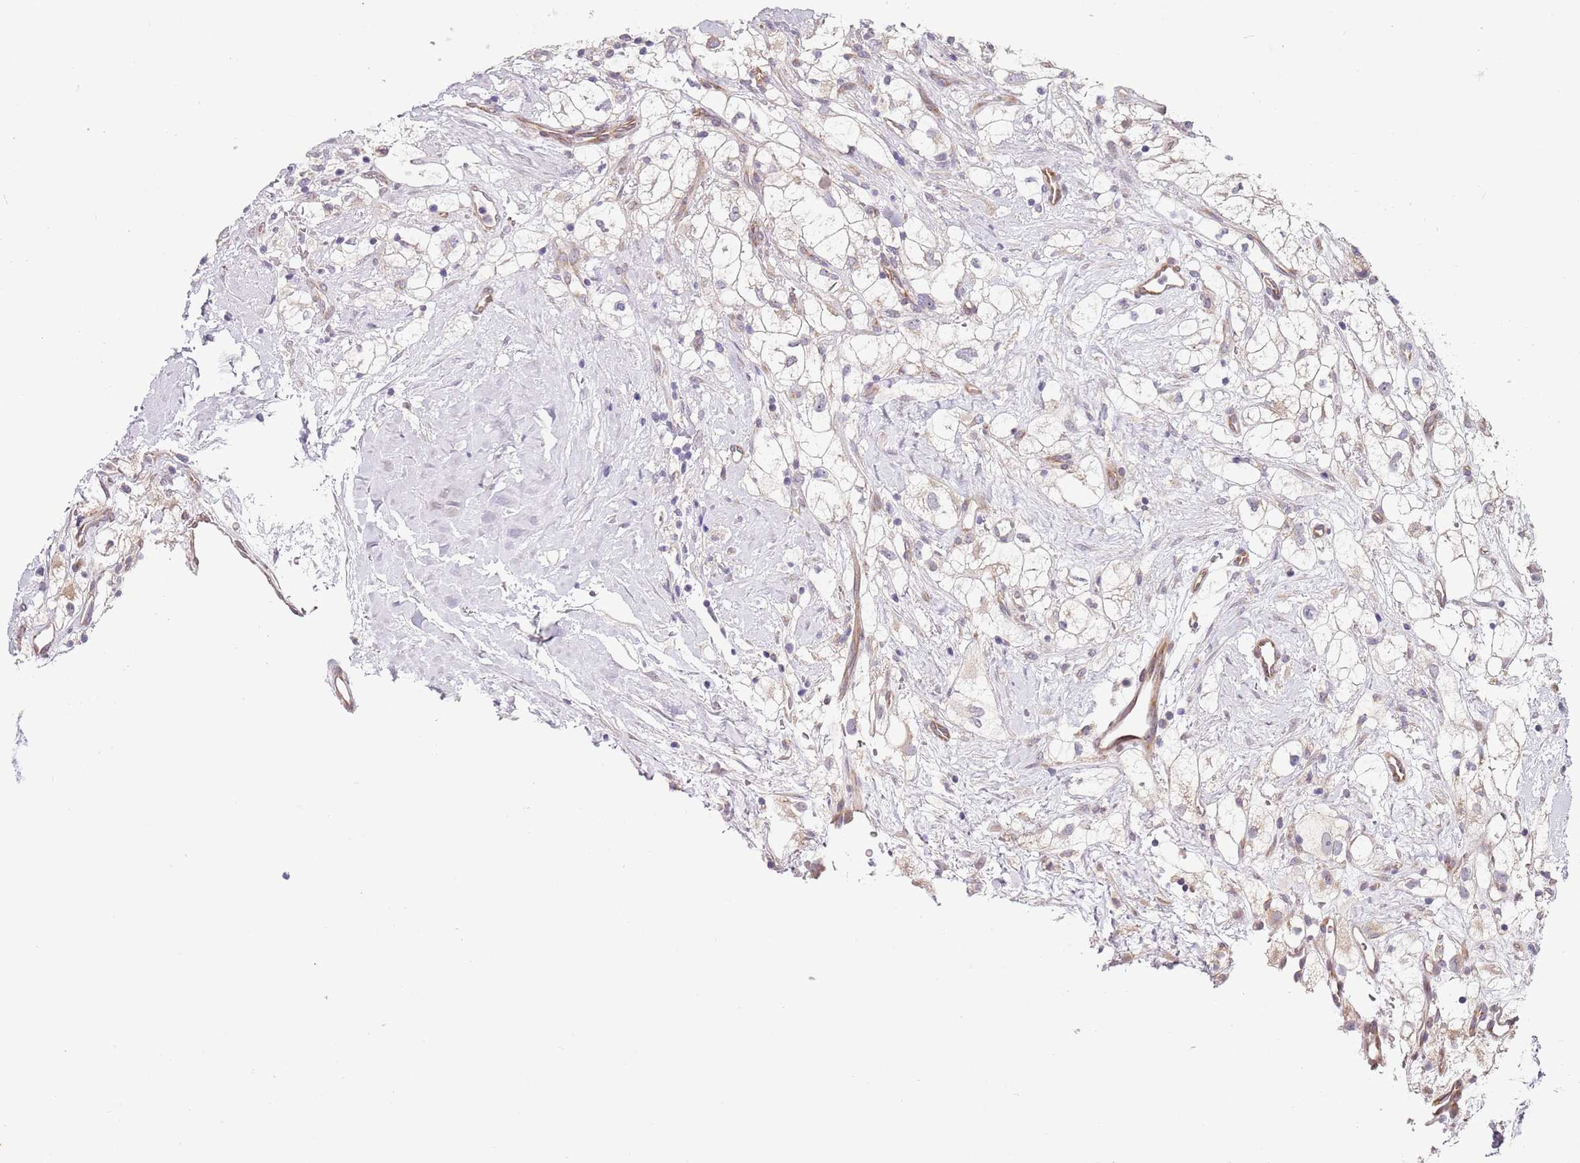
{"staining": {"intensity": "negative", "quantity": "none", "location": "none"}, "tissue": "renal cancer", "cell_type": "Tumor cells", "image_type": "cancer", "snomed": [{"axis": "morphology", "description": "Adenocarcinoma, NOS"}, {"axis": "topography", "description": "Kidney"}], "caption": "This is an immunohistochemistry histopathology image of human adenocarcinoma (renal). There is no expression in tumor cells.", "gene": "TBC1D9", "patient": {"sex": "male", "age": 59}}